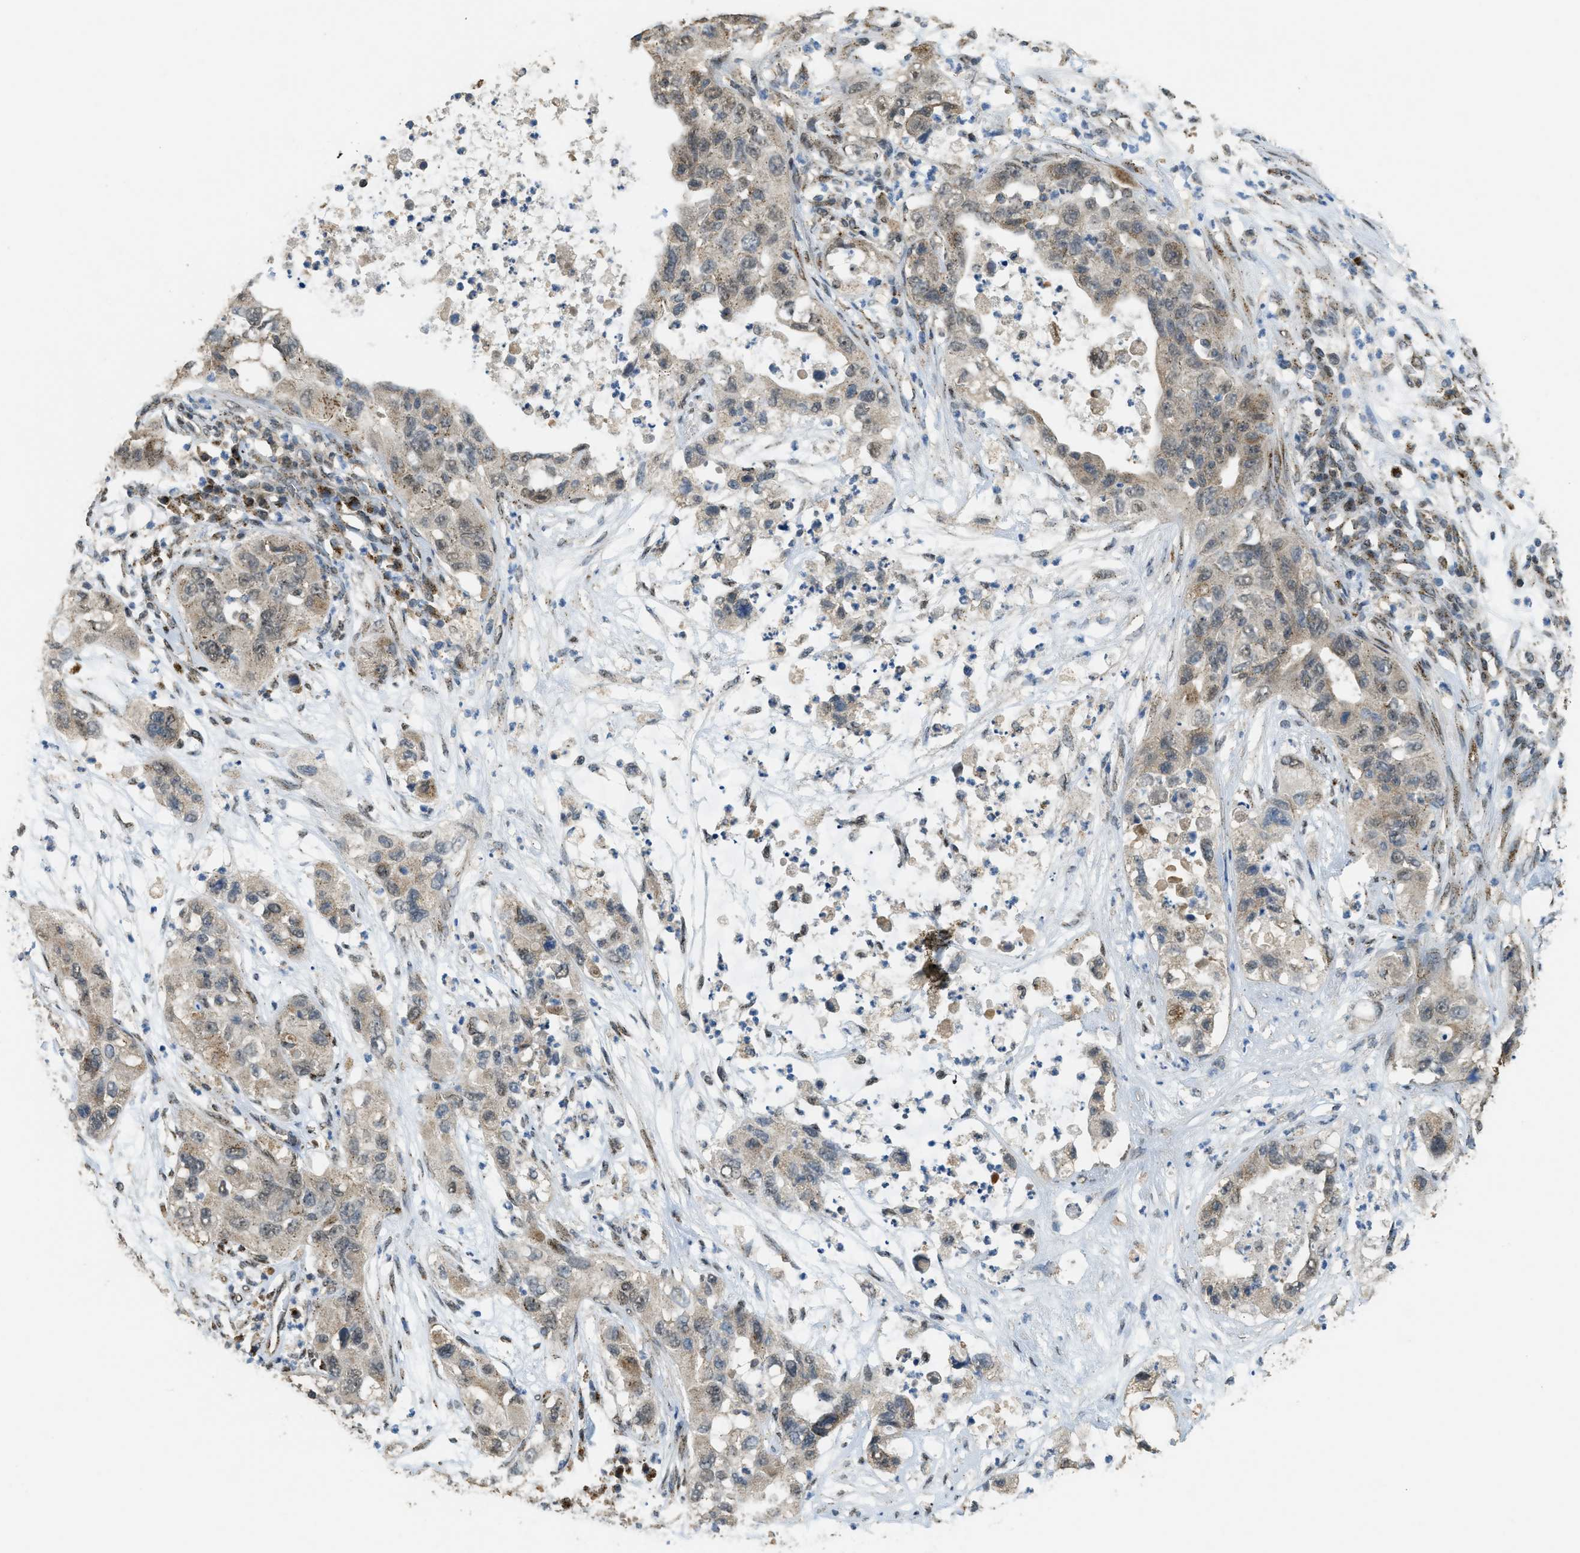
{"staining": {"intensity": "moderate", "quantity": "25%-75%", "location": "cytoplasmic/membranous"}, "tissue": "pancreatic cancer", "cell_type": "Tumor cells", "image_type": "cancer", "snomed": [{"axis": "morphology", "description": "Adenocarcinoma, NOS"}, {"axis": "topography", "description": "Pancreas"}], "caption": "Immunohistochemical staining of pancreatic cancer (adenocarcinoma) exhibits moderate cytoplasmic/membranous protein expression in approximately 25%-75% of tumor cells. (Stains: DAB (3,3'-diaminobenzidine) in brown, nuclei in blue, Microscopy: brightfield microscopy at high magnification).", "gene": "IPO7", "patient": {"sex": "female", "age": 78}}